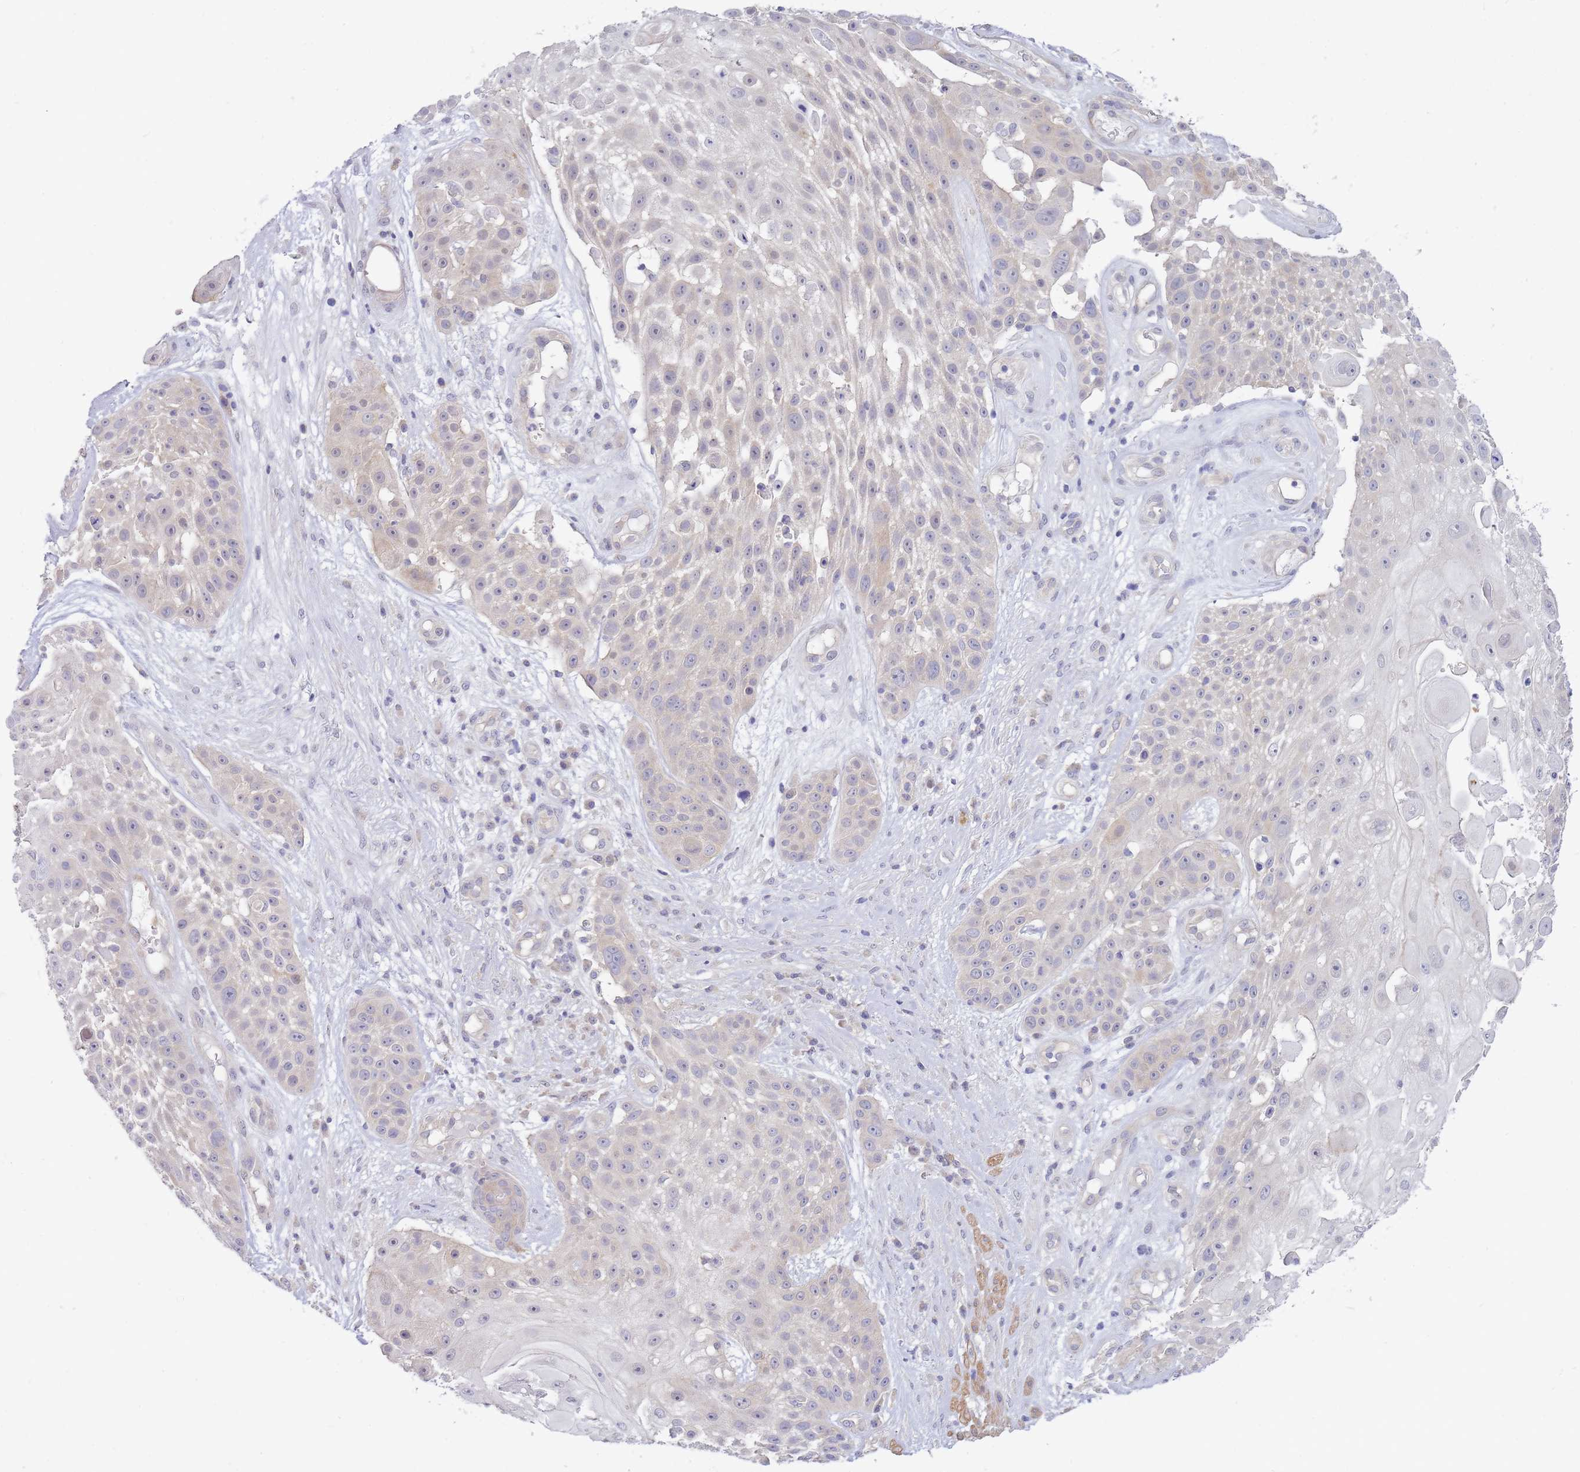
{"staining": {"intensity": "weak", "quantity": "<25%", "location": "cytoplasmic/membranous"}, "tissue": "skin cancer", "cell_type": "Tumor cells", "image_type": "cancer", "snomed": [{"axis": "morphology", "description": "Squamous cell carcinoma, NOS"}, {"axis": "topography", "description": "Skin"}], "caption": "The IHC photomicrograph has no significant staining in tumor cells of skin cancer (squamous cell carcinoma) tissue. (Stains: DAB (3,3'-diaminobenzidine) IHC with hematoxylin counter stain, Microscopy: brightfield microscopy at high magnification).", "gene": "SUGT1", "patient": {"sex": "female", "age": 86}}